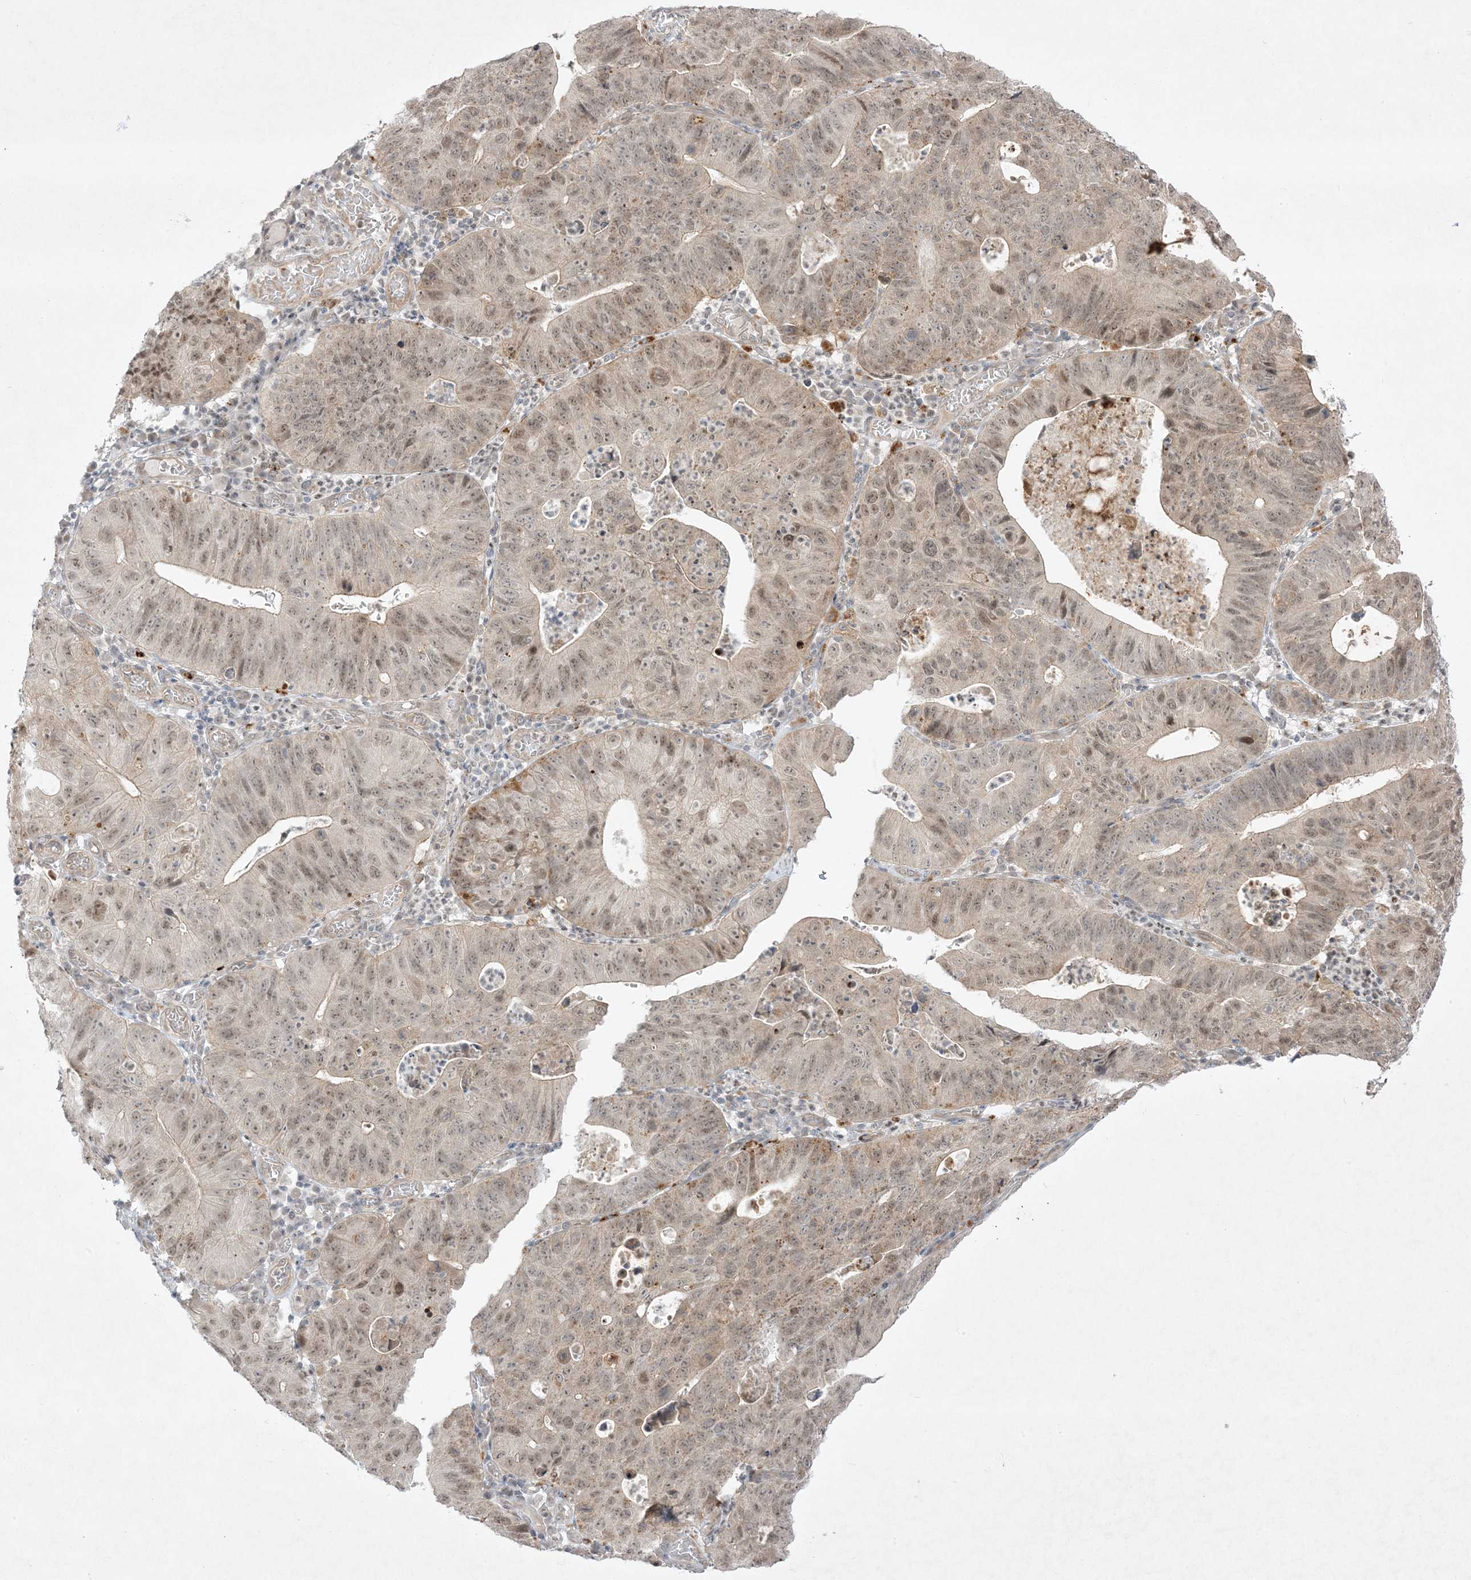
{"staining": {"intensity": "moderate", "quantity": ">75%", "location": "cytoplasmic/membranous,nuclear"}, "tissue": "stomach cancer", "cell_type": "Tumor cells", "image_type": "cancer", "snomed": [{"axis": "morphology", "description": "Adenocarcinoma, NOS"}, {"axis": "topography", "description": "Stomach"}], "caption": "There is medium levels of moderate cytoplasmic/membranous and nuclear expression in tumor cells of stomach cancer, as demonstrated by immunohistochemical staining (brown color).", "gene": "PTK6", "patient": {"sex": "male", "age": 59}}